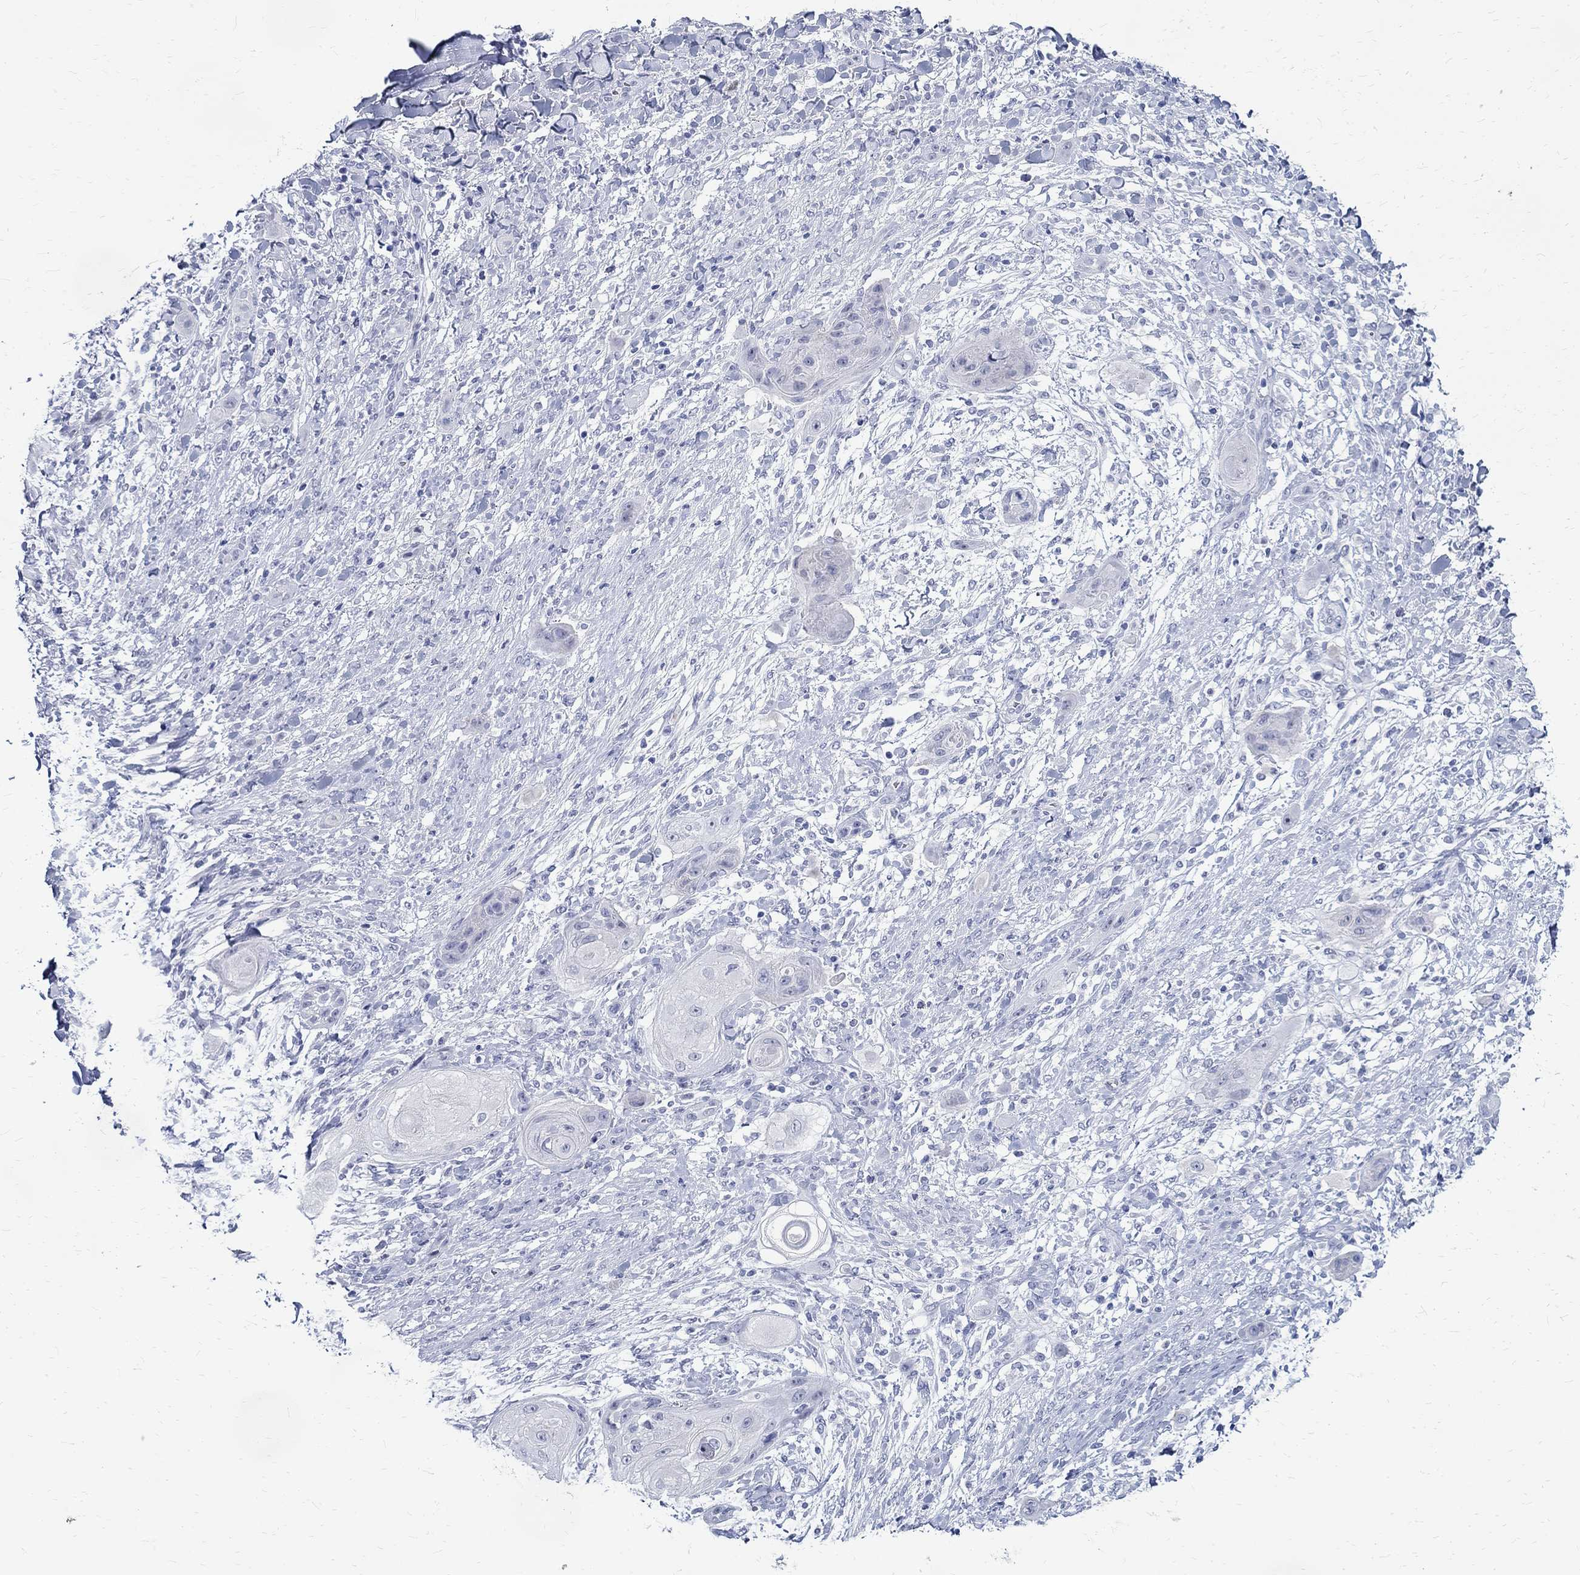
{"staining": {"intensity": "negative", "quantity": "none", "location": "none"}, "tissue": "skin cancer", "cell_type": "Tumor cells", "image_type": "cancer", "snomed": [{"axis": "morphology", "description": "Squamous cell carcinoma, NOS"}, {"axis": "topography", "description": "Skin"}], "caption": "The photomicrograph shows no staining of tumor cells in squamous cell carcinoma (skin).", "gene": "BSPRY", "patient": {"sex": "male", "age": 62}}